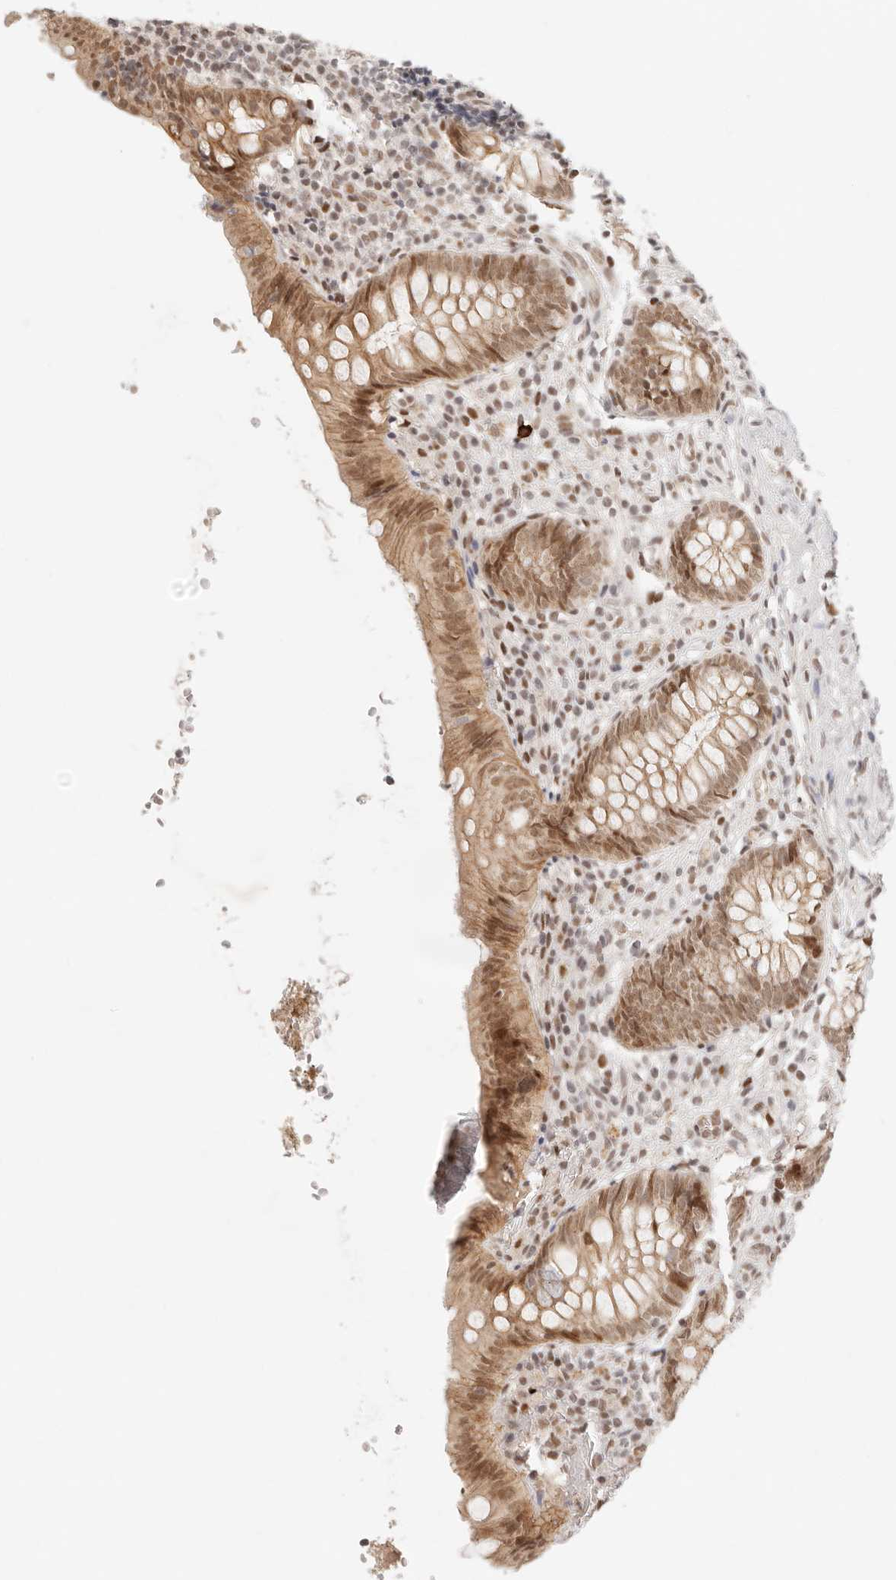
{"staining": {"intensity": "moderate", "quantity": ">75%", "location": "nuclear"}, "tissue": "appendix", "cell_type": "Glandular cells", "image_type": "normal", "snomed": [{"axis": "morphology", "description": "Normal tissue, NOS"}, {"axis": "topography", "description": "Appendix"}], "caption": "This image displays unremarkable appendix stained with IHC to label a protein in brown. The nuclear of glandular cells show moderate positivity for the protein. Nuclei are counter-stained blue.", "gene": "HOXC5", "patient": {"sex": "male", "age": 8}}